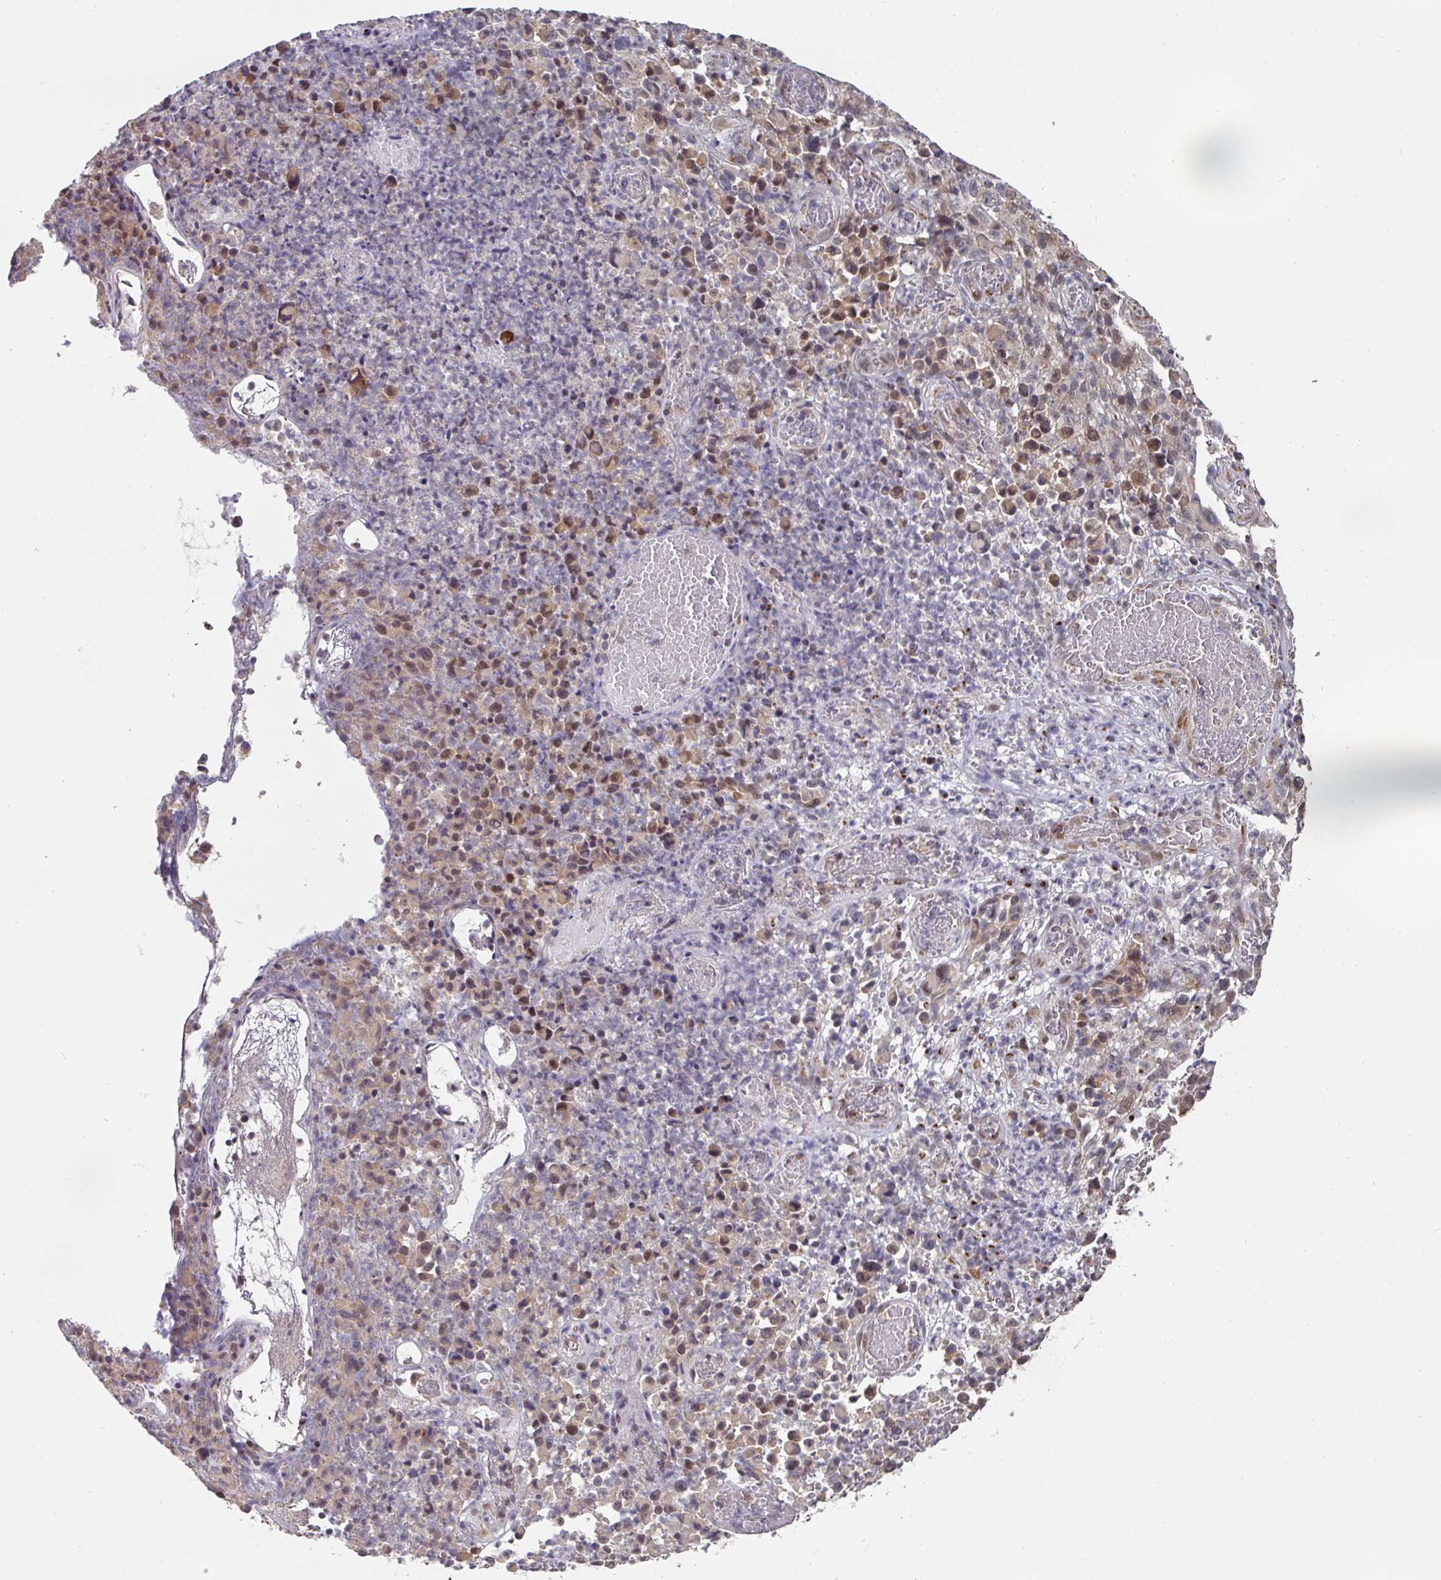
{"staining": {"intensity": "moderate", "quantity": "25%-75%", "location": "cytoplasmic/membranous"}, "tissue": "melanoma", "cell_type": "Tumor cells", "image_type": "cancer", "snomed": [{"axis": "morphology", "description": "Malignant melanoma, NOS"}, {"axis": "topography", "description": "Skin"}], "caption": "Immunohistochemical staining of human melanoma reveals medium levels of moderate cytoplasmic/membranous positivity in approximately 25%-75% of tumor cells.", "gene": "C18orf25", "patient": {"sex": "female", "age": 82}}